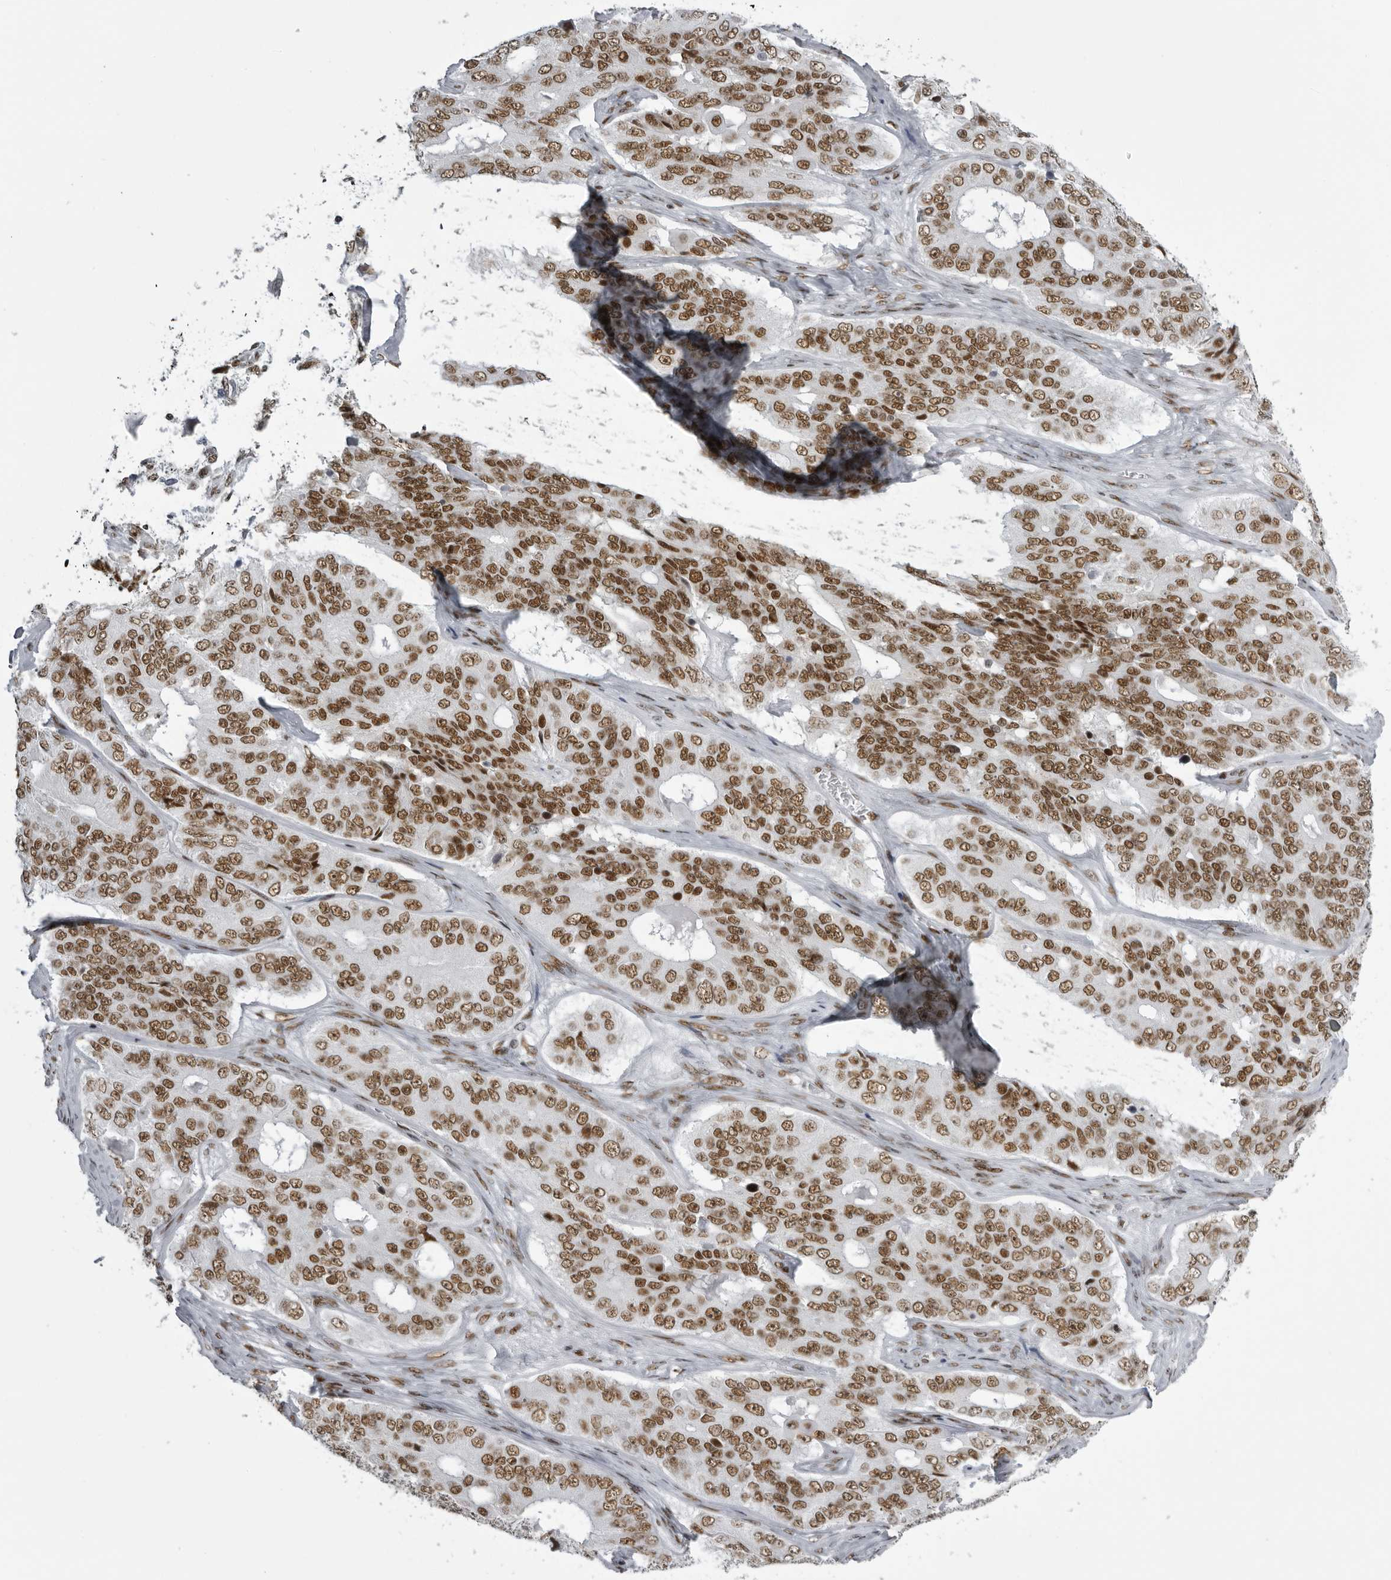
{"staining": {"intensity": "moderate", "quantity": ">75%", "location": "nuclear"}, "tissue": "ovarian cancer", "cell_type": "Tumor cells", "image_type": "cancer", "snomed": [{"axis": "morphology", "description": "Carcinoma, endometroid"}, {"axis": "topography", "description": "Ovary"}], "caption": "Approximately >75% of tumor cells in human endometroid carcinoma (ovarian) demonstrate moderate nuclear protein positivity as visualized by brown immunohistochemical staining.", "gene": "DHX9", "patient": {"sex": "female", "age": 51}}